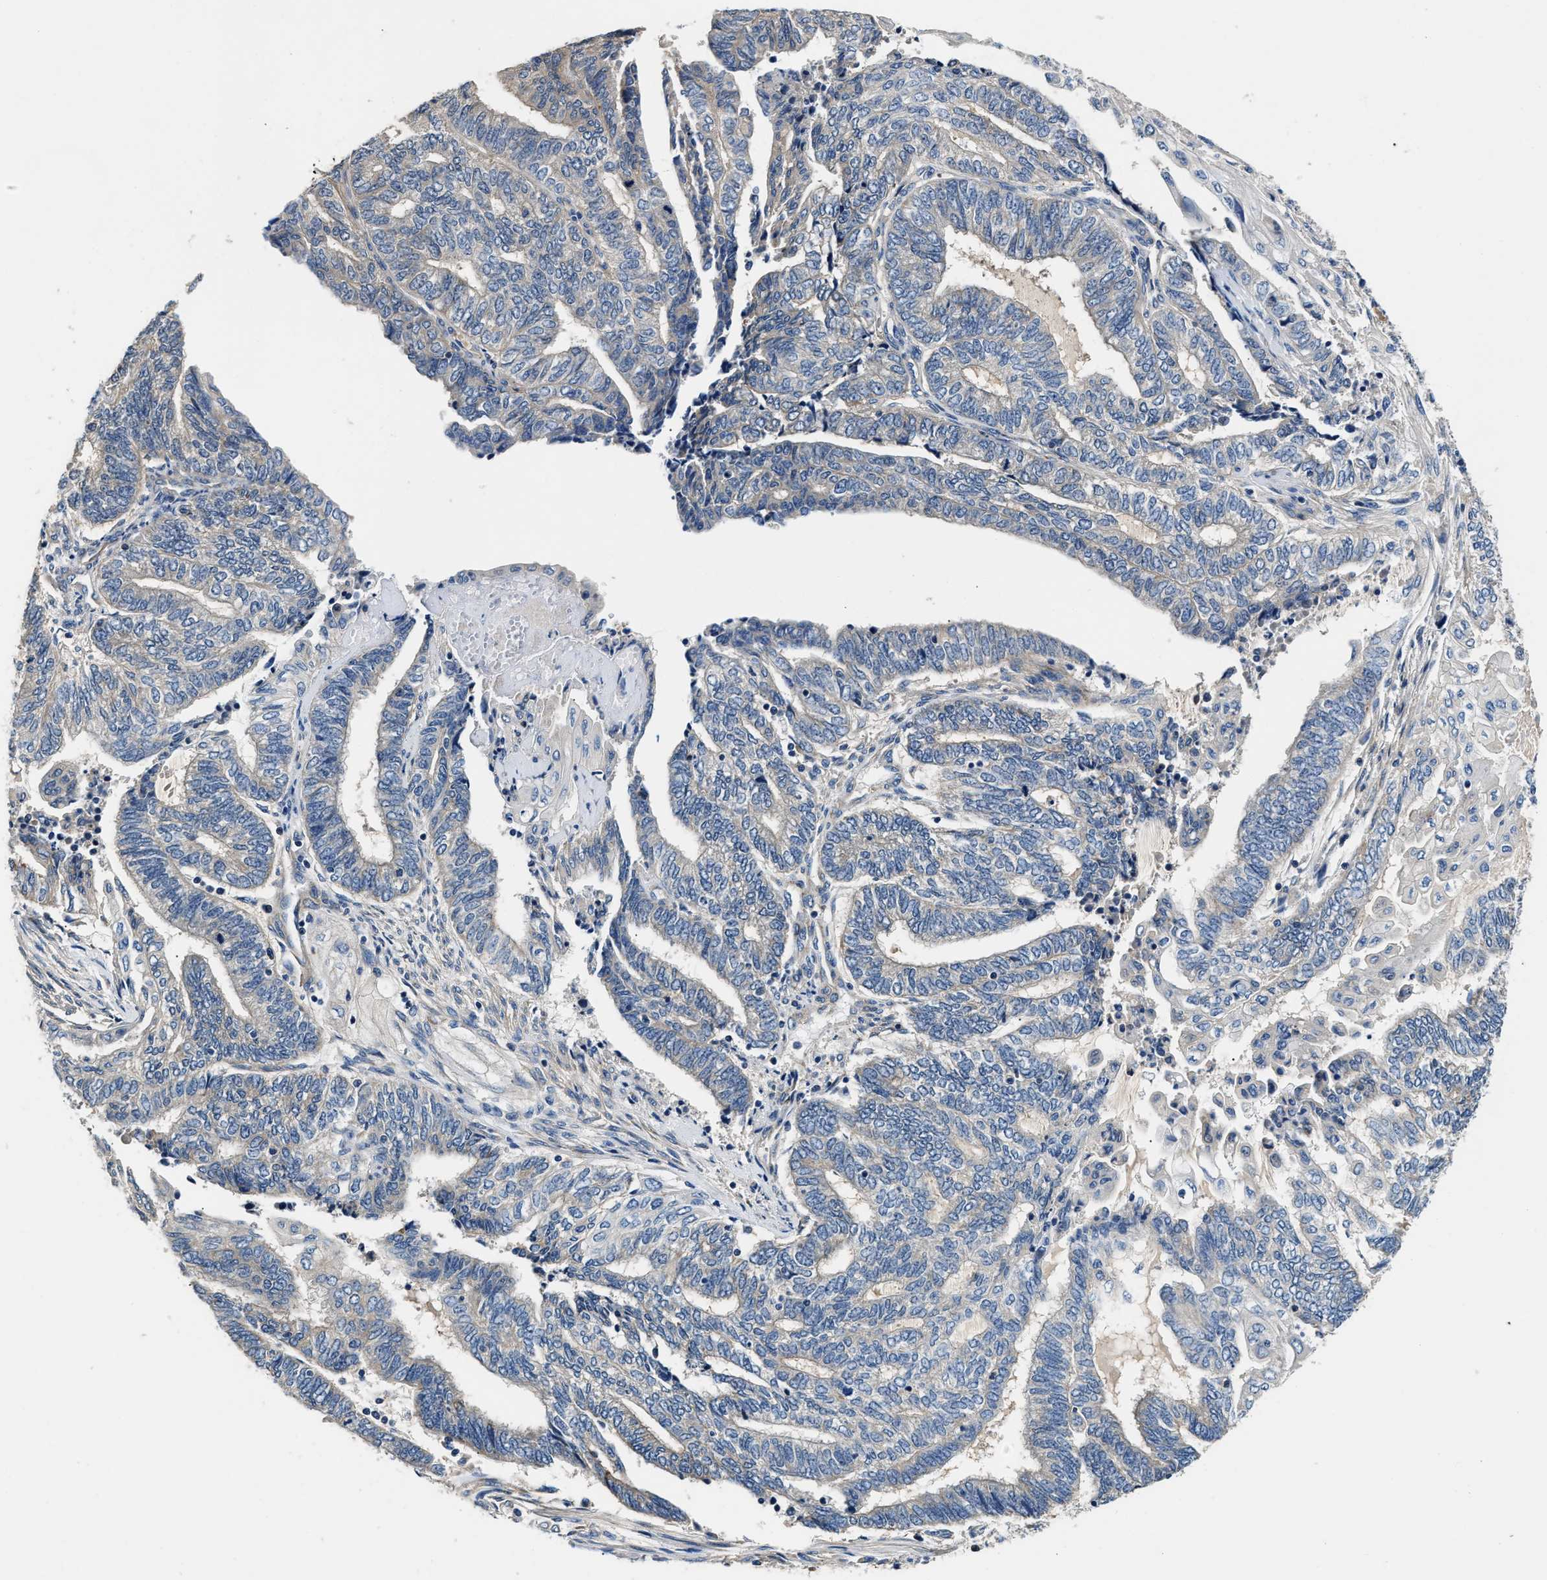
{"staining": {"intensity": "negative", "quantity": "none", "location": "none"}, "tissue": "endometrial cancer", "cell_type": "Tumor cells", "image_type": "cancer", "snomed": [{"axis": "morphology", "description": "Adenocarcinoma, NOS"}, {"axis": "topography", "description": "Uterus"}, {"axis": "topography", "description": "Endometrium"}], "caption": "Tumor cells show no significant positivity in endometrial cancer (adenocarcinoma).", "gene": "TEX2", "patient": {"sex": "female", "age": 70}}